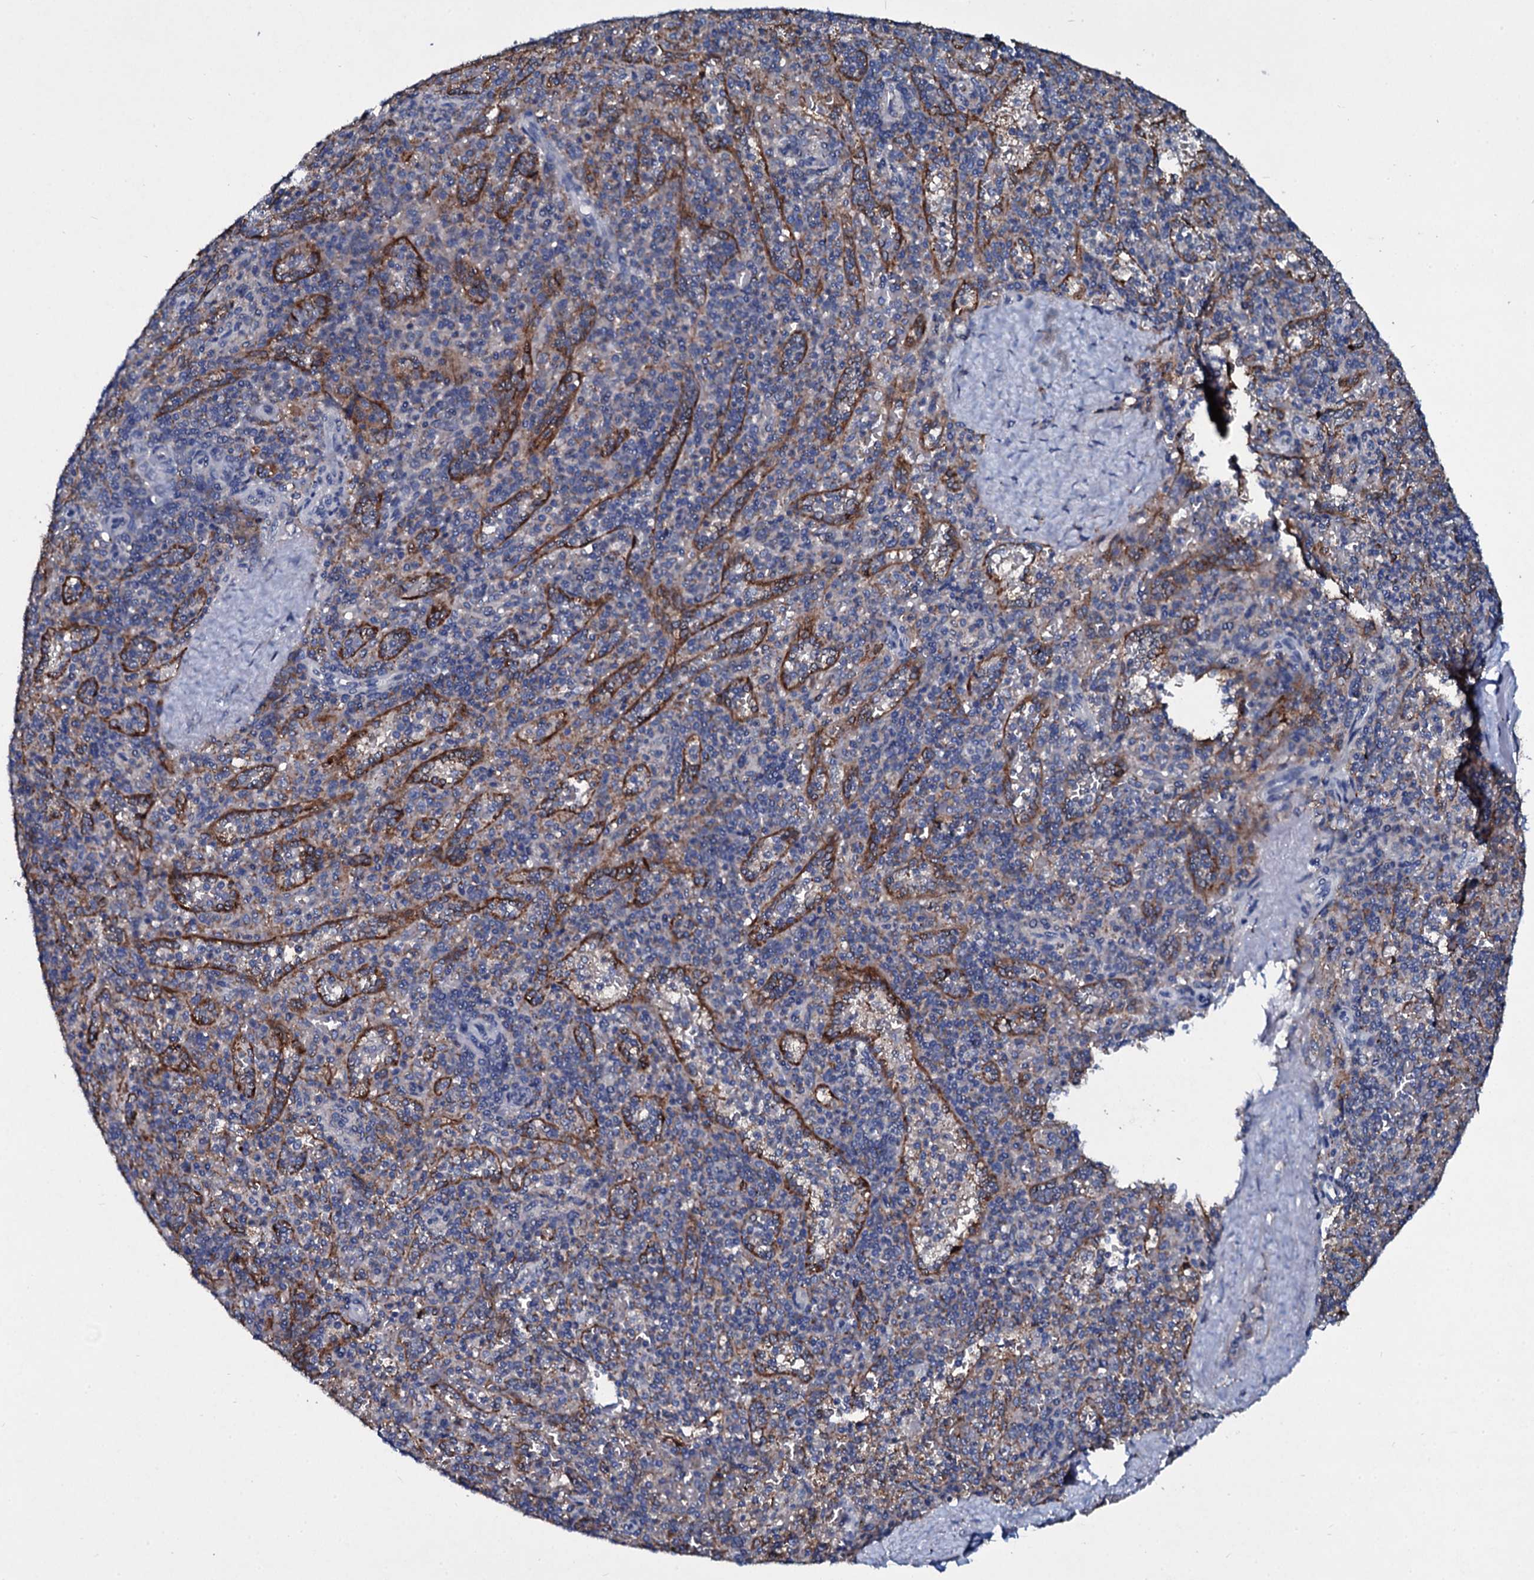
{"staining": {"intensity": "negative", "quantity": "none", "location": "none"}, "tissue": "spleen", "cell_type": "Cells in red pulp", "image_type": "normal", "snomed": [{"axis": "morphology", "description": "Normal tissue, NOS"}, {"axis": "topography", "description": "Spleen"}], "caption": "Micrograph shows no protein positivity in cells in red pulp of benign spleen.", "gene": "TPGS2", "patient": {"sex": "male", "age": 82}}